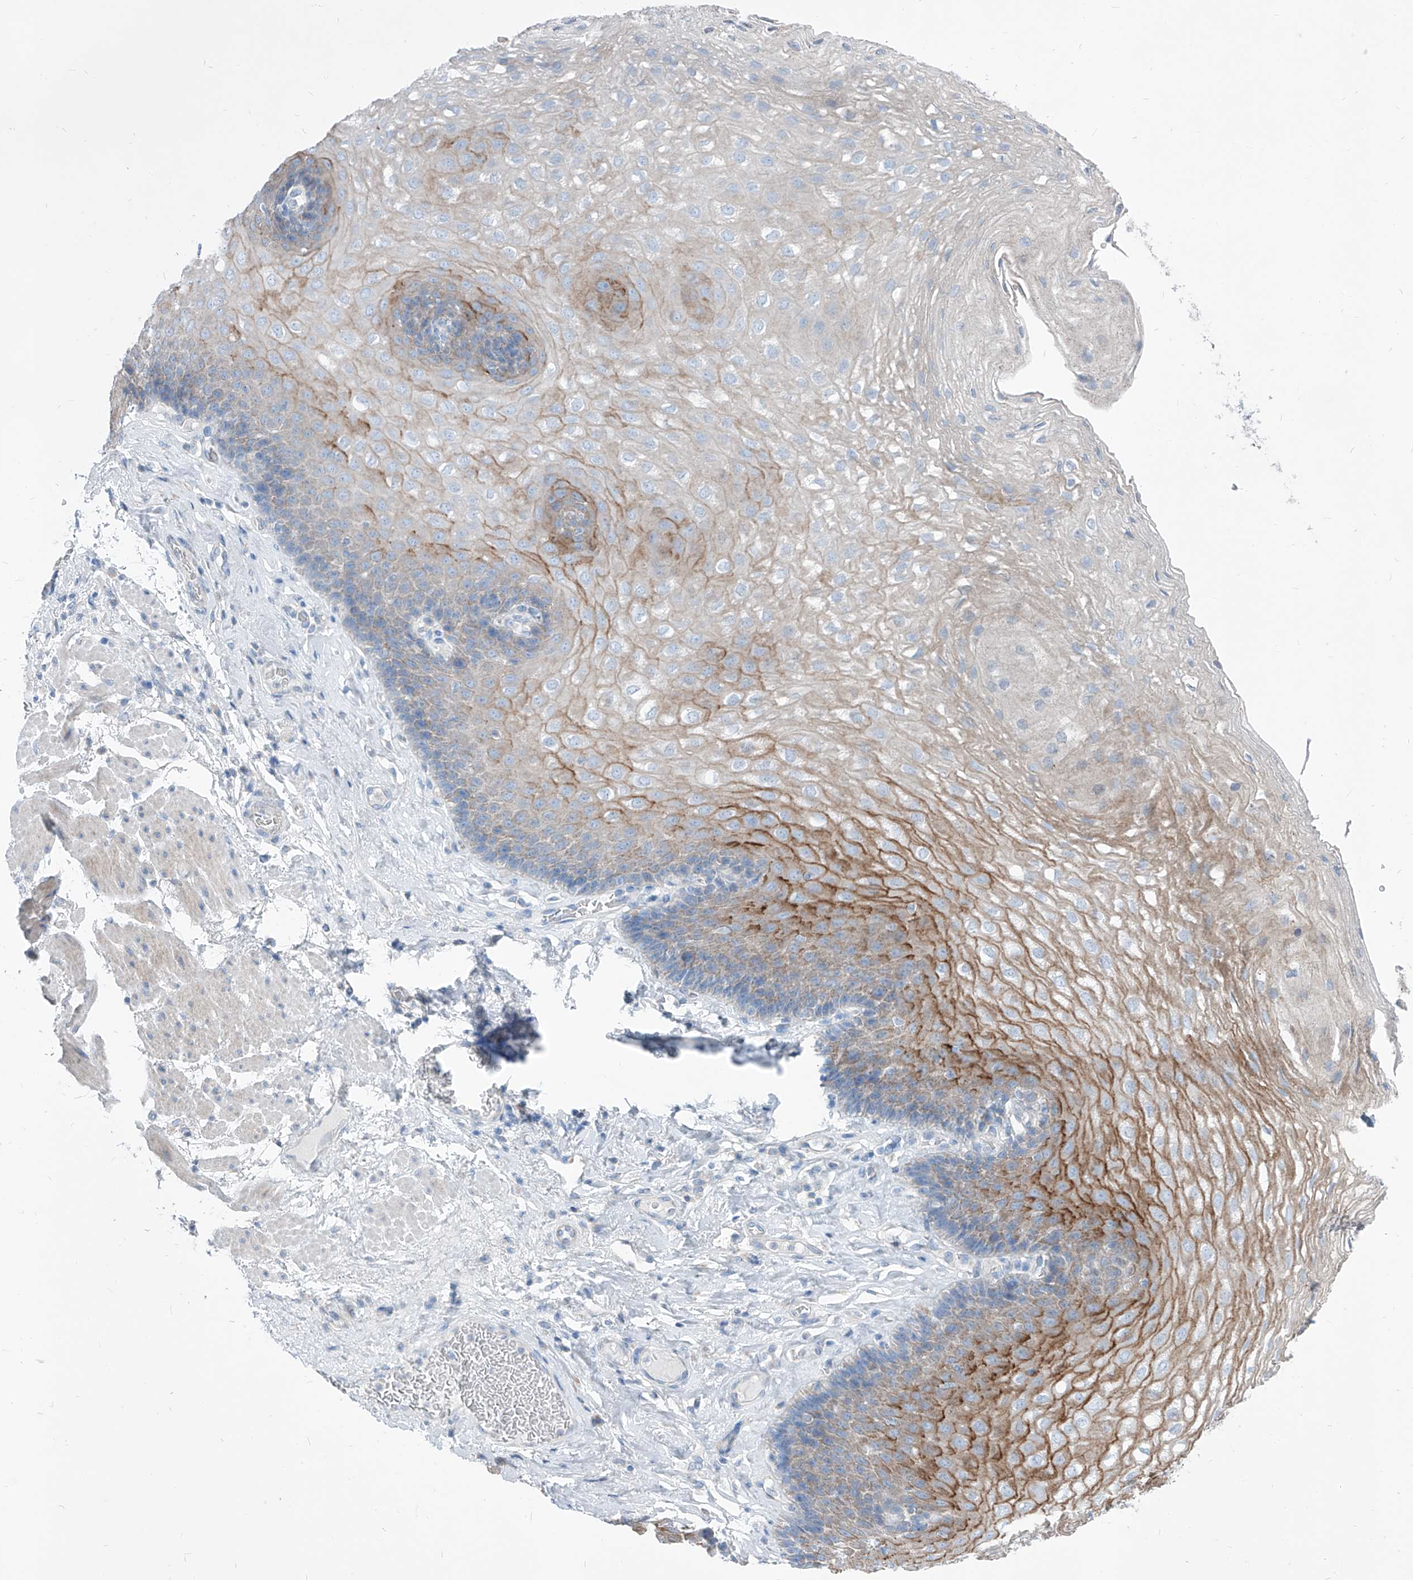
{"staining": {"intensity": "moderate", "quantity": "<25%", "location": "cytoplasmic/membranous"}, "tissue": "esophagus", "cell_type": "Squamous epithelial cells", "image_type": "normal", "snomed": [{"axis": "morphology", "description": "Normal tissue, NOS"}, {"axis": "topography", "description": "Esophagus"}], "caption": "Protein staining shows moderate cytoplasmic/membranous staining in about <25% of squamous epithelial cells in normal esophagus. The protein of interest is shown in brown color, while the nuclei are stained blue.", "gene": "AGPS", "patient": {"sex": "female", "age": 66}}